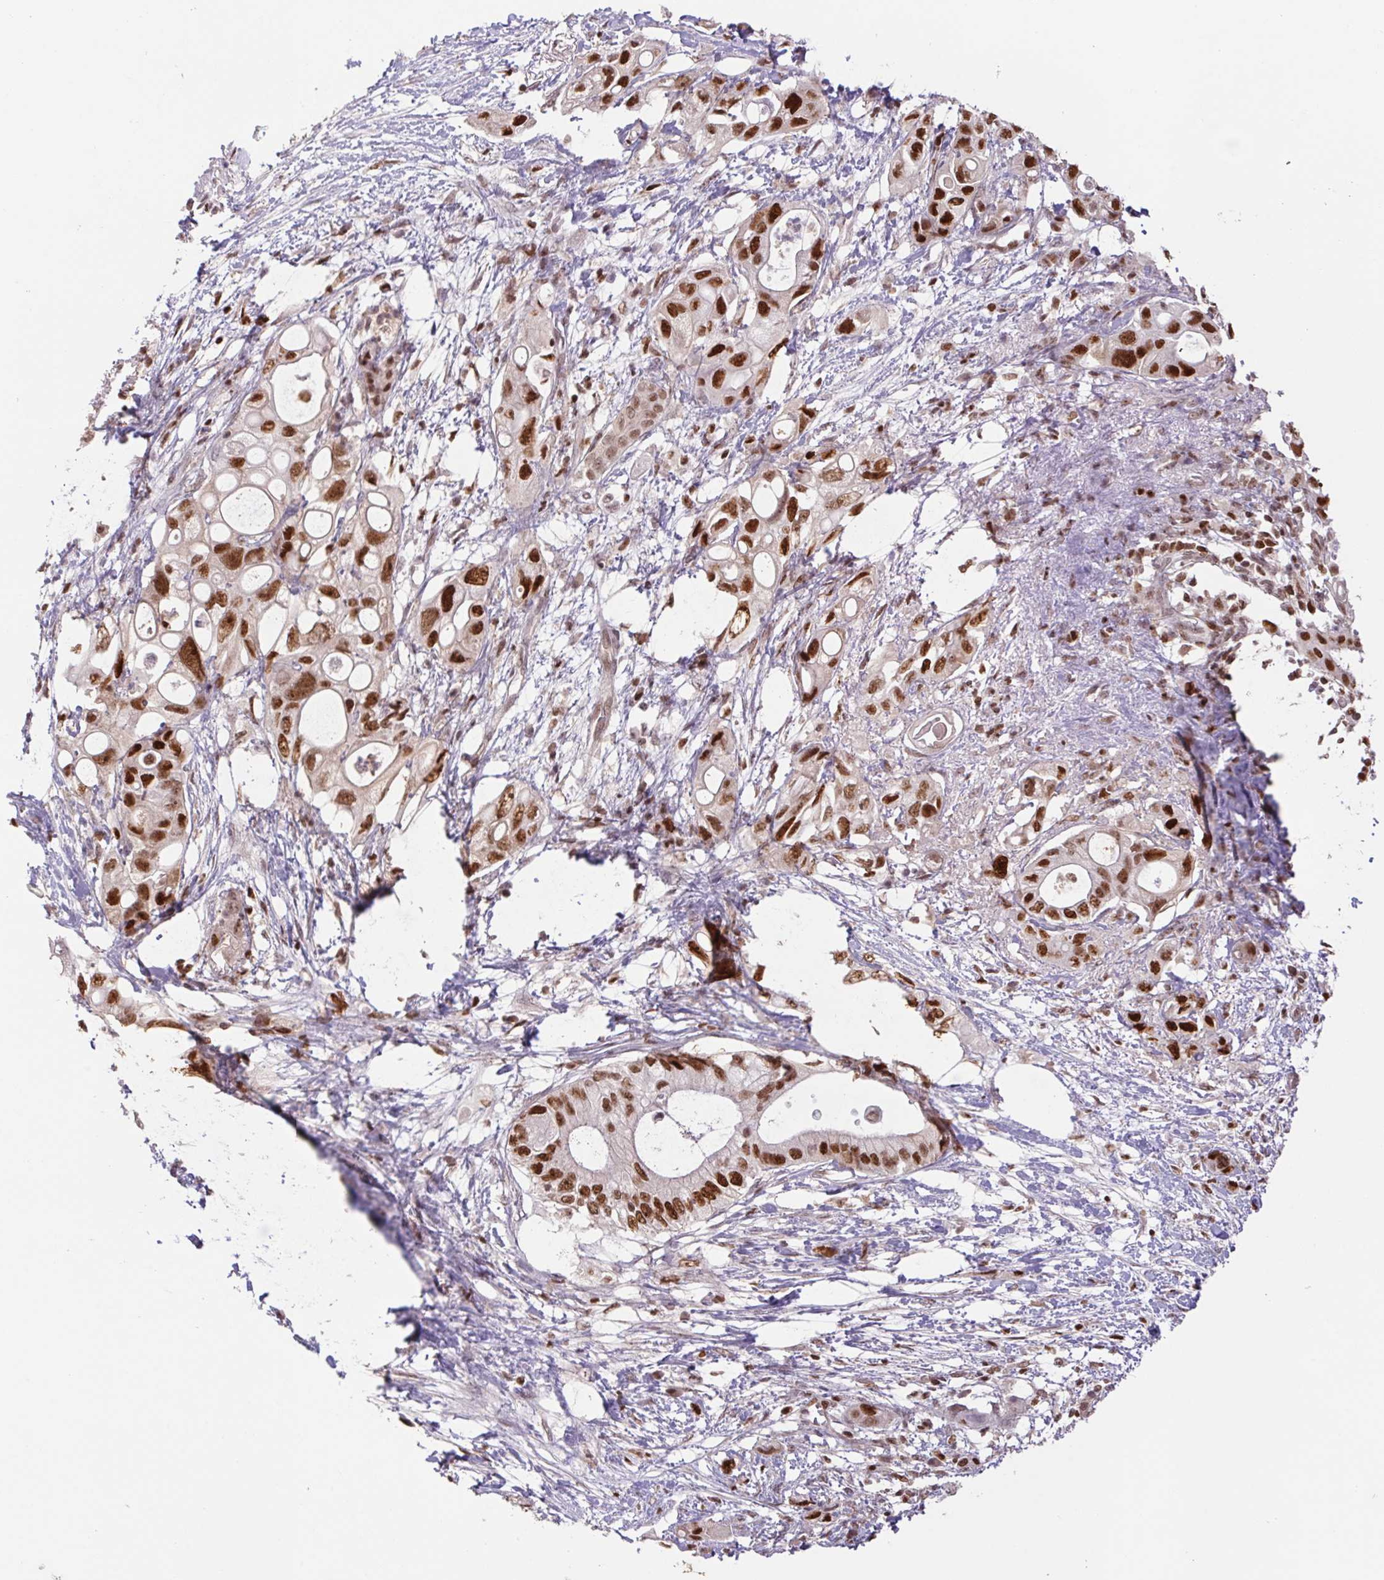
{"staining": {"intensity": "strong", "quantity": ">75%", "location": "nuclear"}, "tissue": "pancreatic cancer", "cell_type": "Tumor cells", "image_type": "cancer", "snomed": [{"axis": "morphology", "description": "Adenocarcinoma, NOS"}, {"axis": "topography", "description": "Pancreas"}], "caption": "Immunohistochemistry of pancreatic adenocarcinoma exhibits high levels of strong nuclear expression in about >75% of tumor cells.", "gene": "POLD3", "patient": {"sex": "female", "age": 72}}